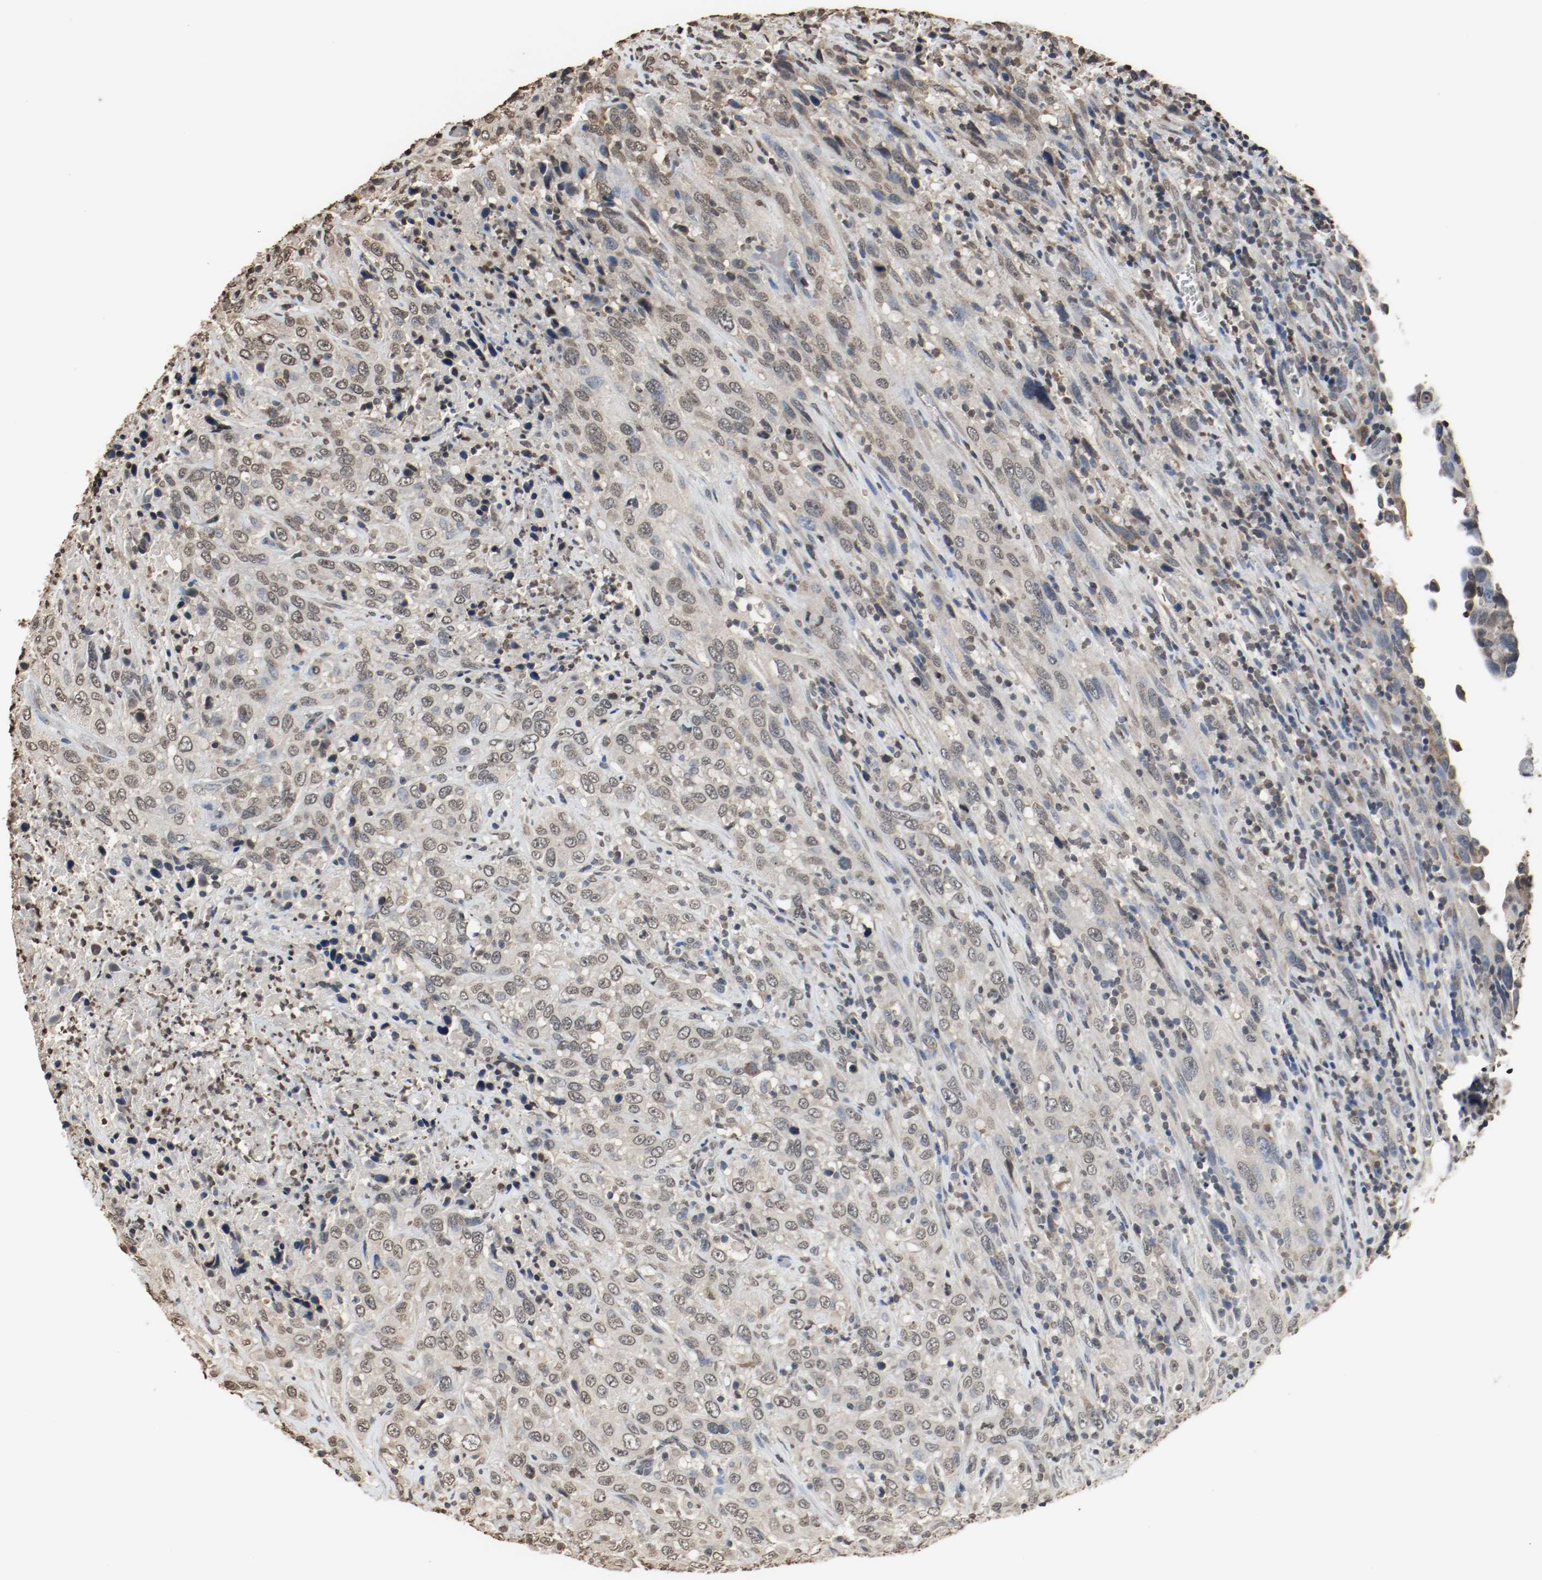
{"staining": {"intensity": "weak", "quantity": "25%-75%", "location": "cytoplasmic/membranous"}, "tissue": "urothelial cancer", "cell_type": "Tumor cells", "image_type": "cancer", "snomed": [{"axis": "morphology", "description": "Urothelial carcinoma, High grade"}, {"axis": "topography", "description": "Urinary bladder"}], "caption": "Immunohistochemistry (IHC) photomicrograph of human urothelial carcinoma (high-grade) stained for a protein (brown), which reveals low levels of weak cytoplasmic/membranous positivity in approximately 25%-75% of tumor cells.", "gene": "RTN4", "patient": {"sex": "male", "age": 61}}